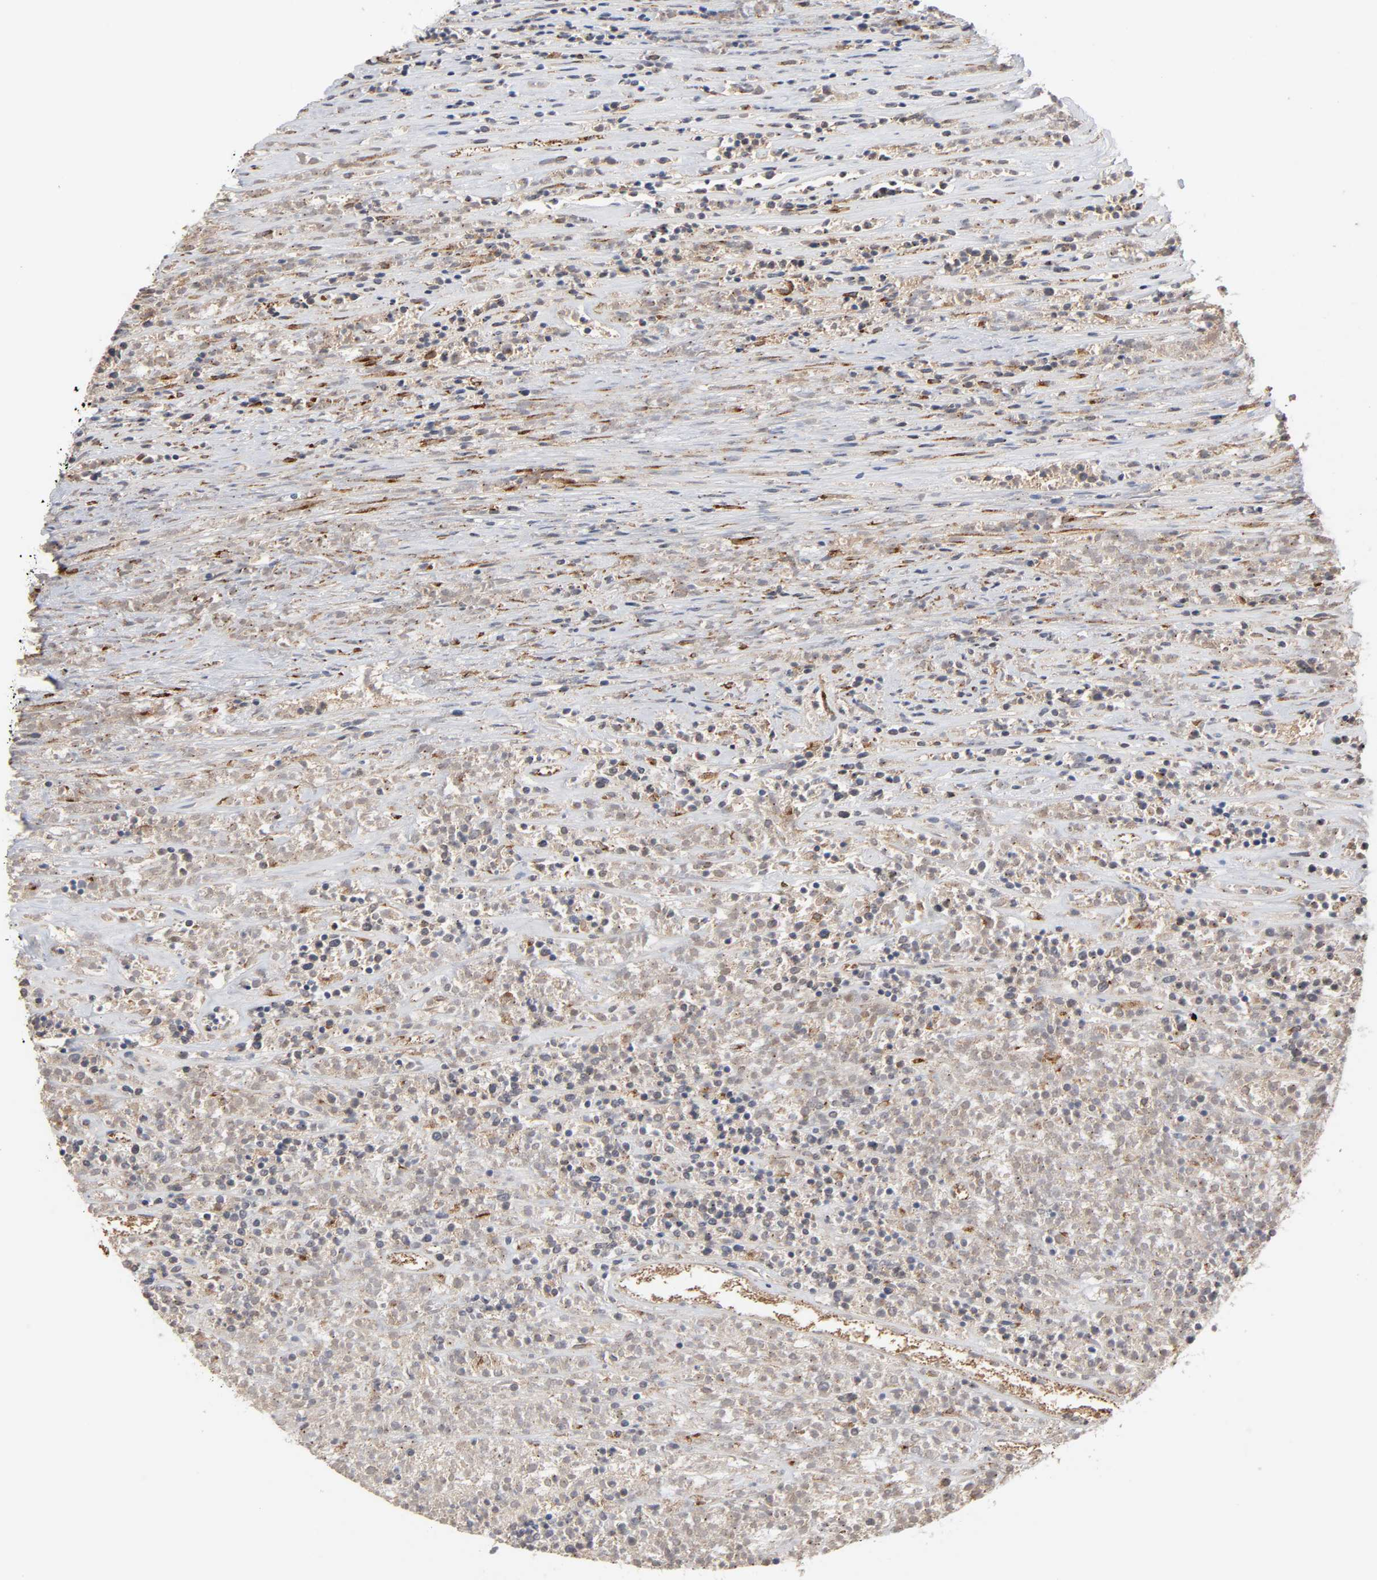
{"staining": {"intensity": "weak", "quantity": ">75%", "location": "cytoplasmic/membranous"}, "tissue": "lymphoma", "cell_type": "Tumor cells", "image_type": "cancer", "snomed": [{"axis": "morphology", "description": "Malignant lymphoma, non-Hodgkin's type, High grade"}, {"axis": "topography", "description": "Lymph node"}], "caption": "About >75% of tumor cells in high-grade malignant lymphoma, non-Hodgkin's type show weak cytoplasmic/membranous protein expression as visualized by brown immunohistochemical staining.", "gene": "GNPTG", "patient": {"sex": "female", "age": 73}}